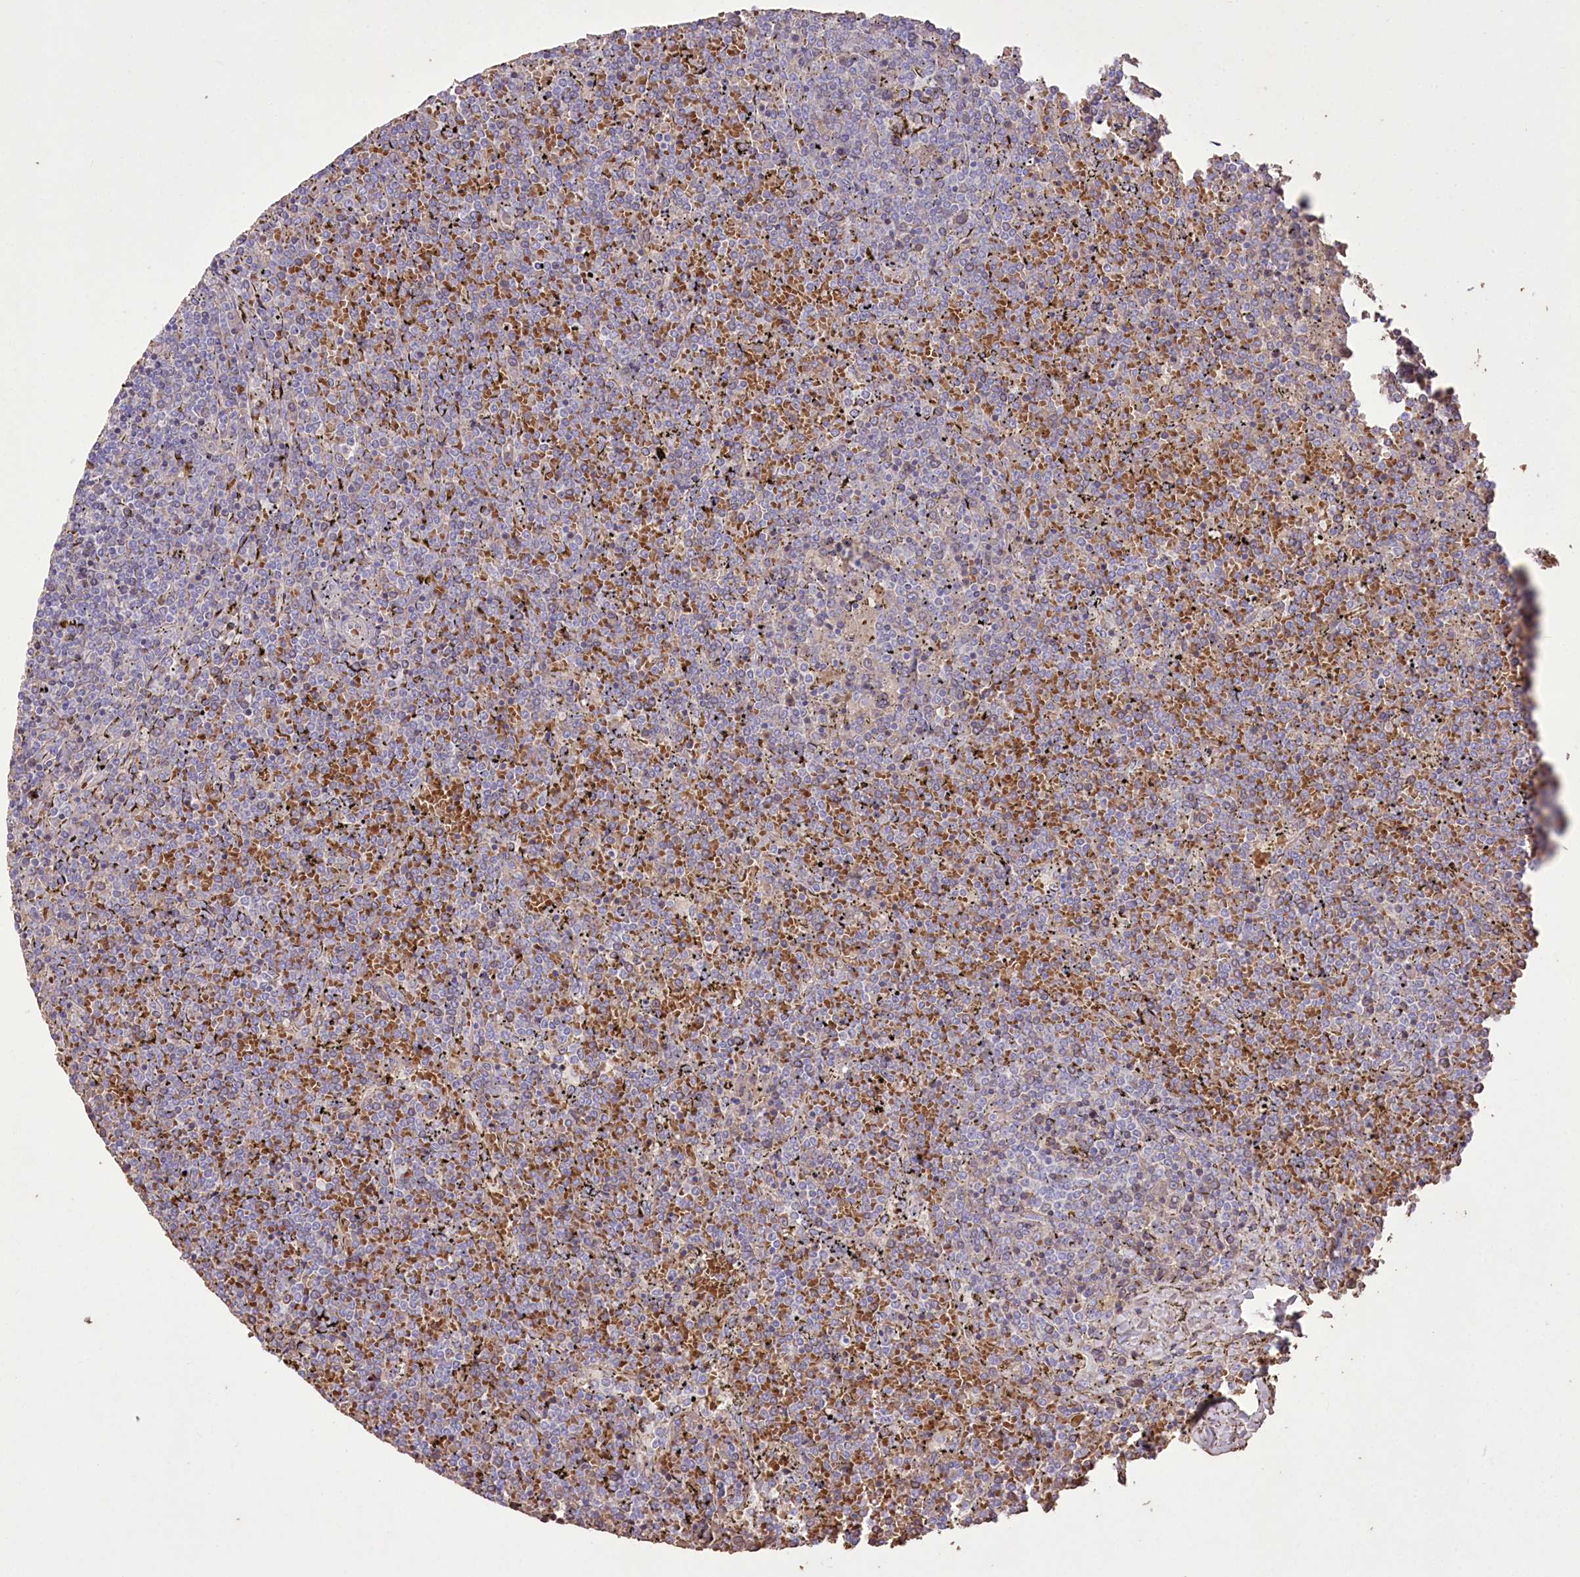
{"staining": {"intensity": "negative", "quantity": "none", "location": "none"}, "tissue": "lymphoma", "cell_type": "Tumor cells", "image_type": "cancer", "snomed": [{"axis": "morphology", "description": "Malignant lymphoma, non-Hodgkin's type, Low grade"}, {"axis": "topography", "description": "Spleen"}], "caption": "IHC photomicrograph of neoplastic tissue: human lymphoma stained with DAB (3,3'-diaminobenzidine) exhibits no significant protein staining in tumor cells.", "gene": "PRSS53", "patient": {"sex": "female", "age": 19}}